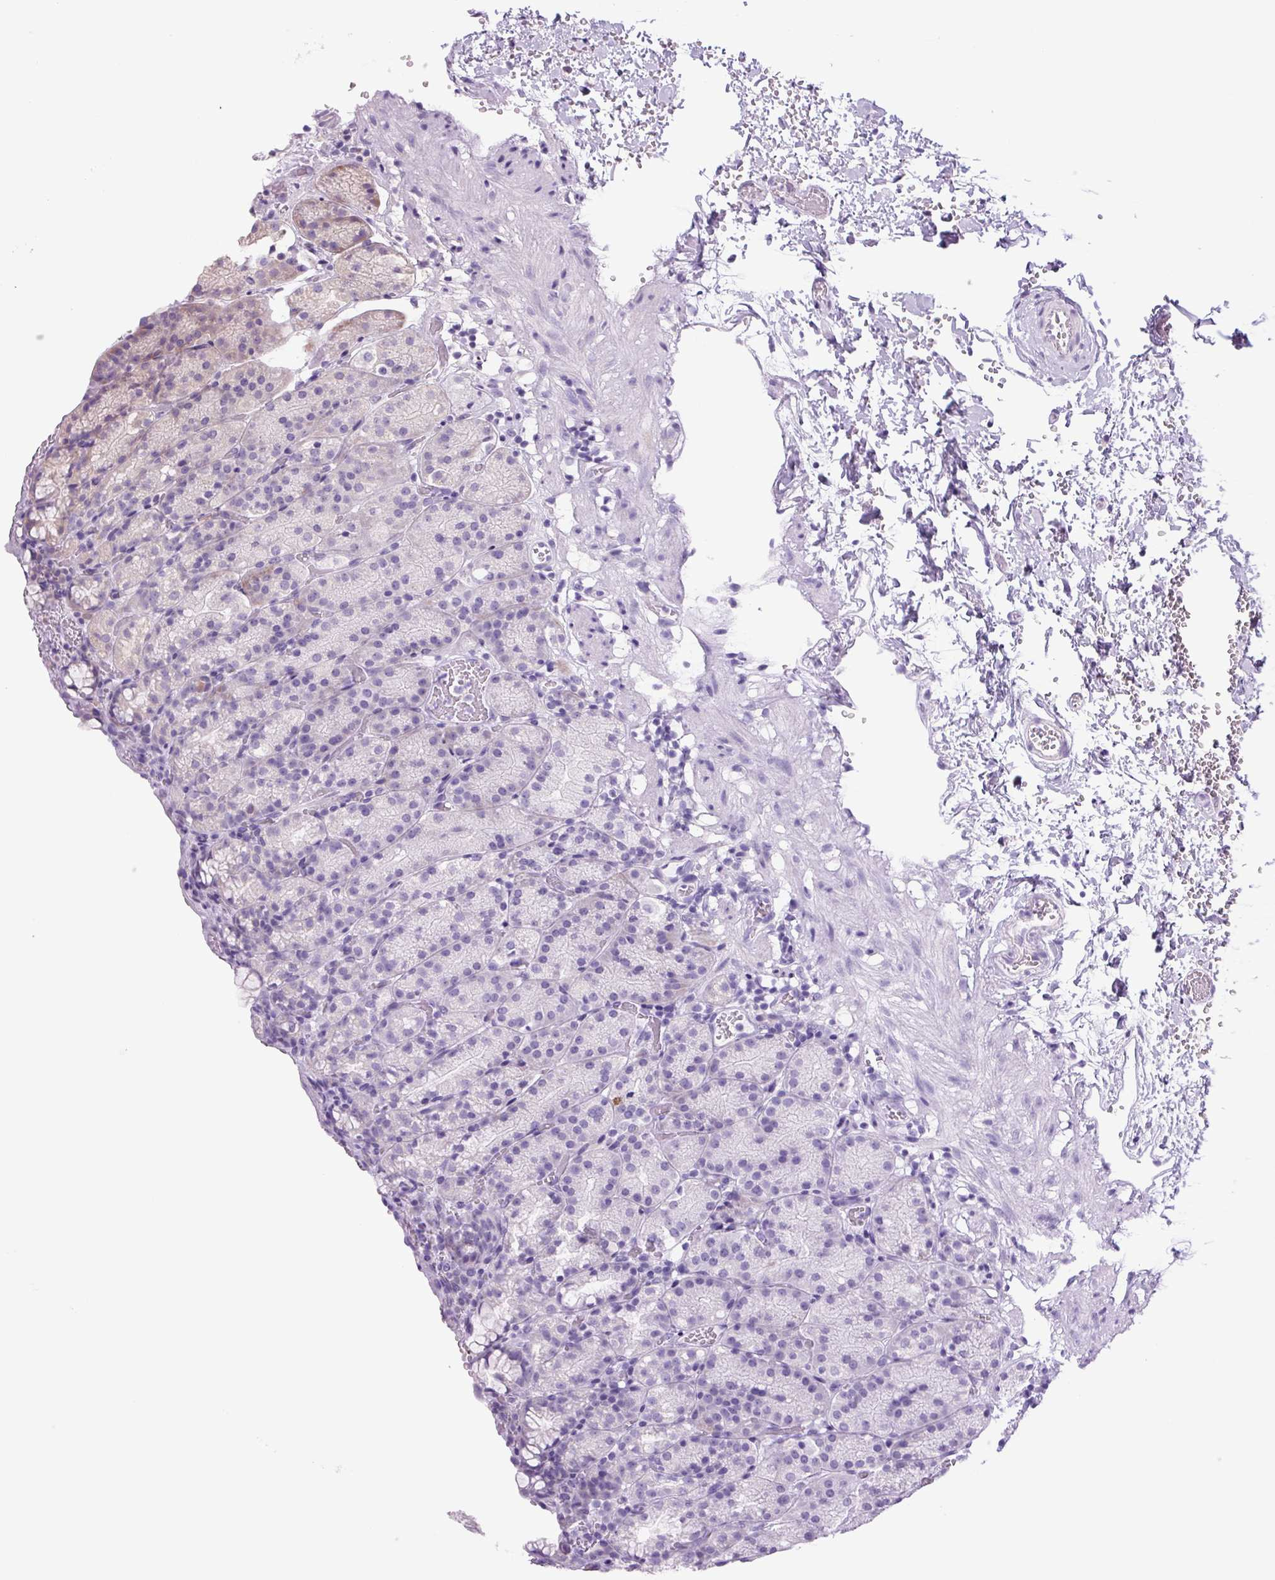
{"staining": {"intensity": "weak", "quantity": "<25%", "location": "cytoplasmic/membranous"}, "tissue": "stomach", "cell_type": "Glandular cells", "image_type": "normal", "snomed": [{"axis": "morphology", "description": "Normal tissue, NOS"}, {"axis": "topography", "description": "Stomach, upper"}], "caption": "Photomicrograph shows no protein positivity in glandular cells of unremarkable stomach.", "gene": "PLA2G4A", "patient": {"sex": "female", "age": 81}}